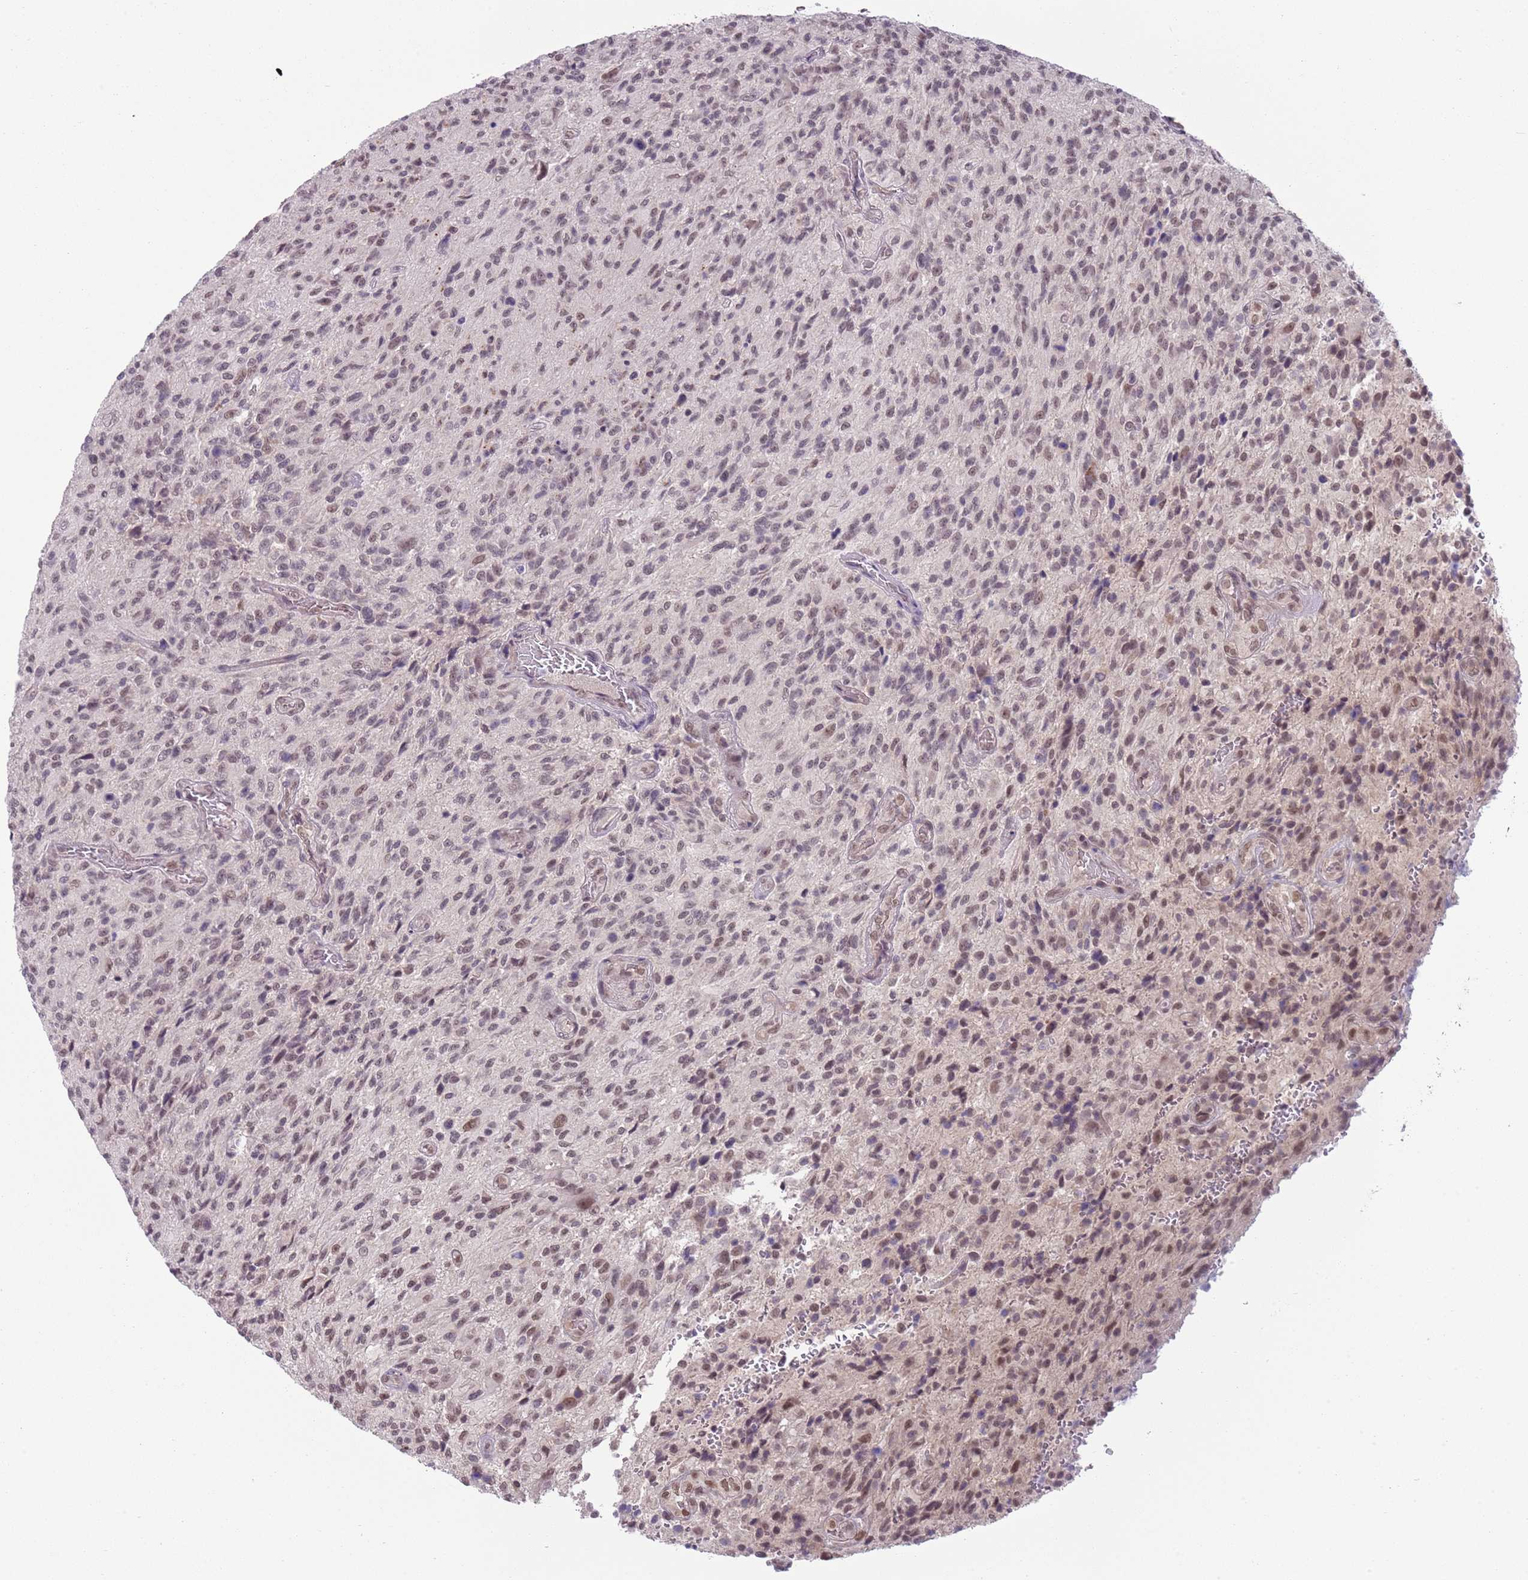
{"staining": {"intensity": "weak", "quantity": "<25%", "location": "nuclear"}, "tissue": "glioma", "cell_type": "Tumor cells", "image_type": "cancer", "snomed": [{"axis": "morphology", "description": "Normal tissue, NOS"}, {"axis": "morphology", "description": "Glioma, malignant, High grade"}, {"axis": "topography", "description": "Cerebral cortex"}], "caption": "Immunohistochemistry image of human malignant glioma (high-grade) stained for a protein (brown), which reveals no positivity in tumor cells.", "gene": "TM2D1", "patient": {"sex": "male", "age": 56}}